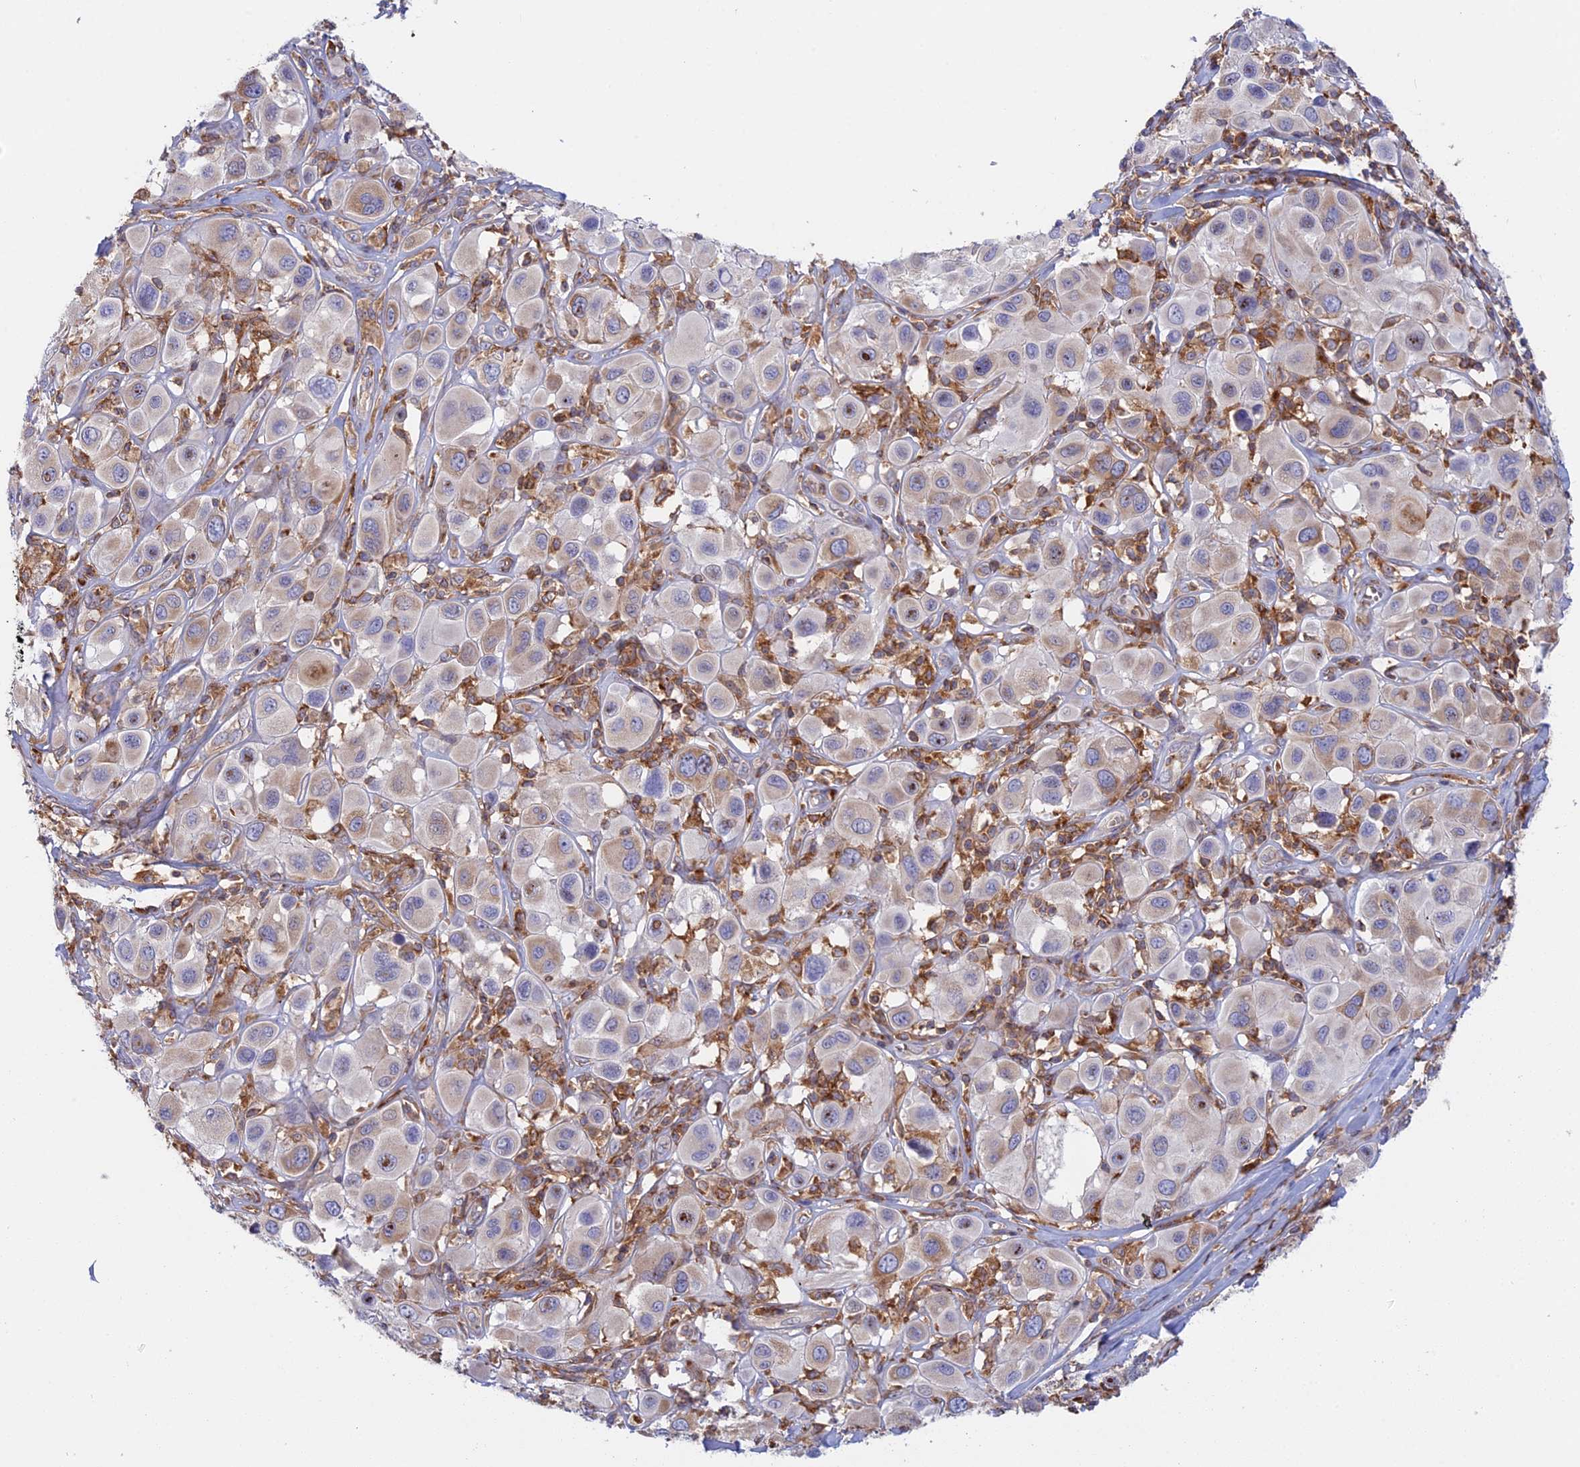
{"staining": {"intensity": "weak", "quantity": "<25%", "location": "cytoplasmic/membranous"}, "tissue": "melanoma", "cell_type": "Tumor cells", "image_type": "cancer", "snomed": [{"axis": "morphology", "description": "Malignant melanoma, Metastatic site"}, {"axis": "topography", "description": "Skin"}], "caption": "Tumor cells show no significant staining in melanoma. (IHC, brightfield microscopy, high magnification).", "gene": "GMIP", "patient": {"sex": "male", "age": 41}}